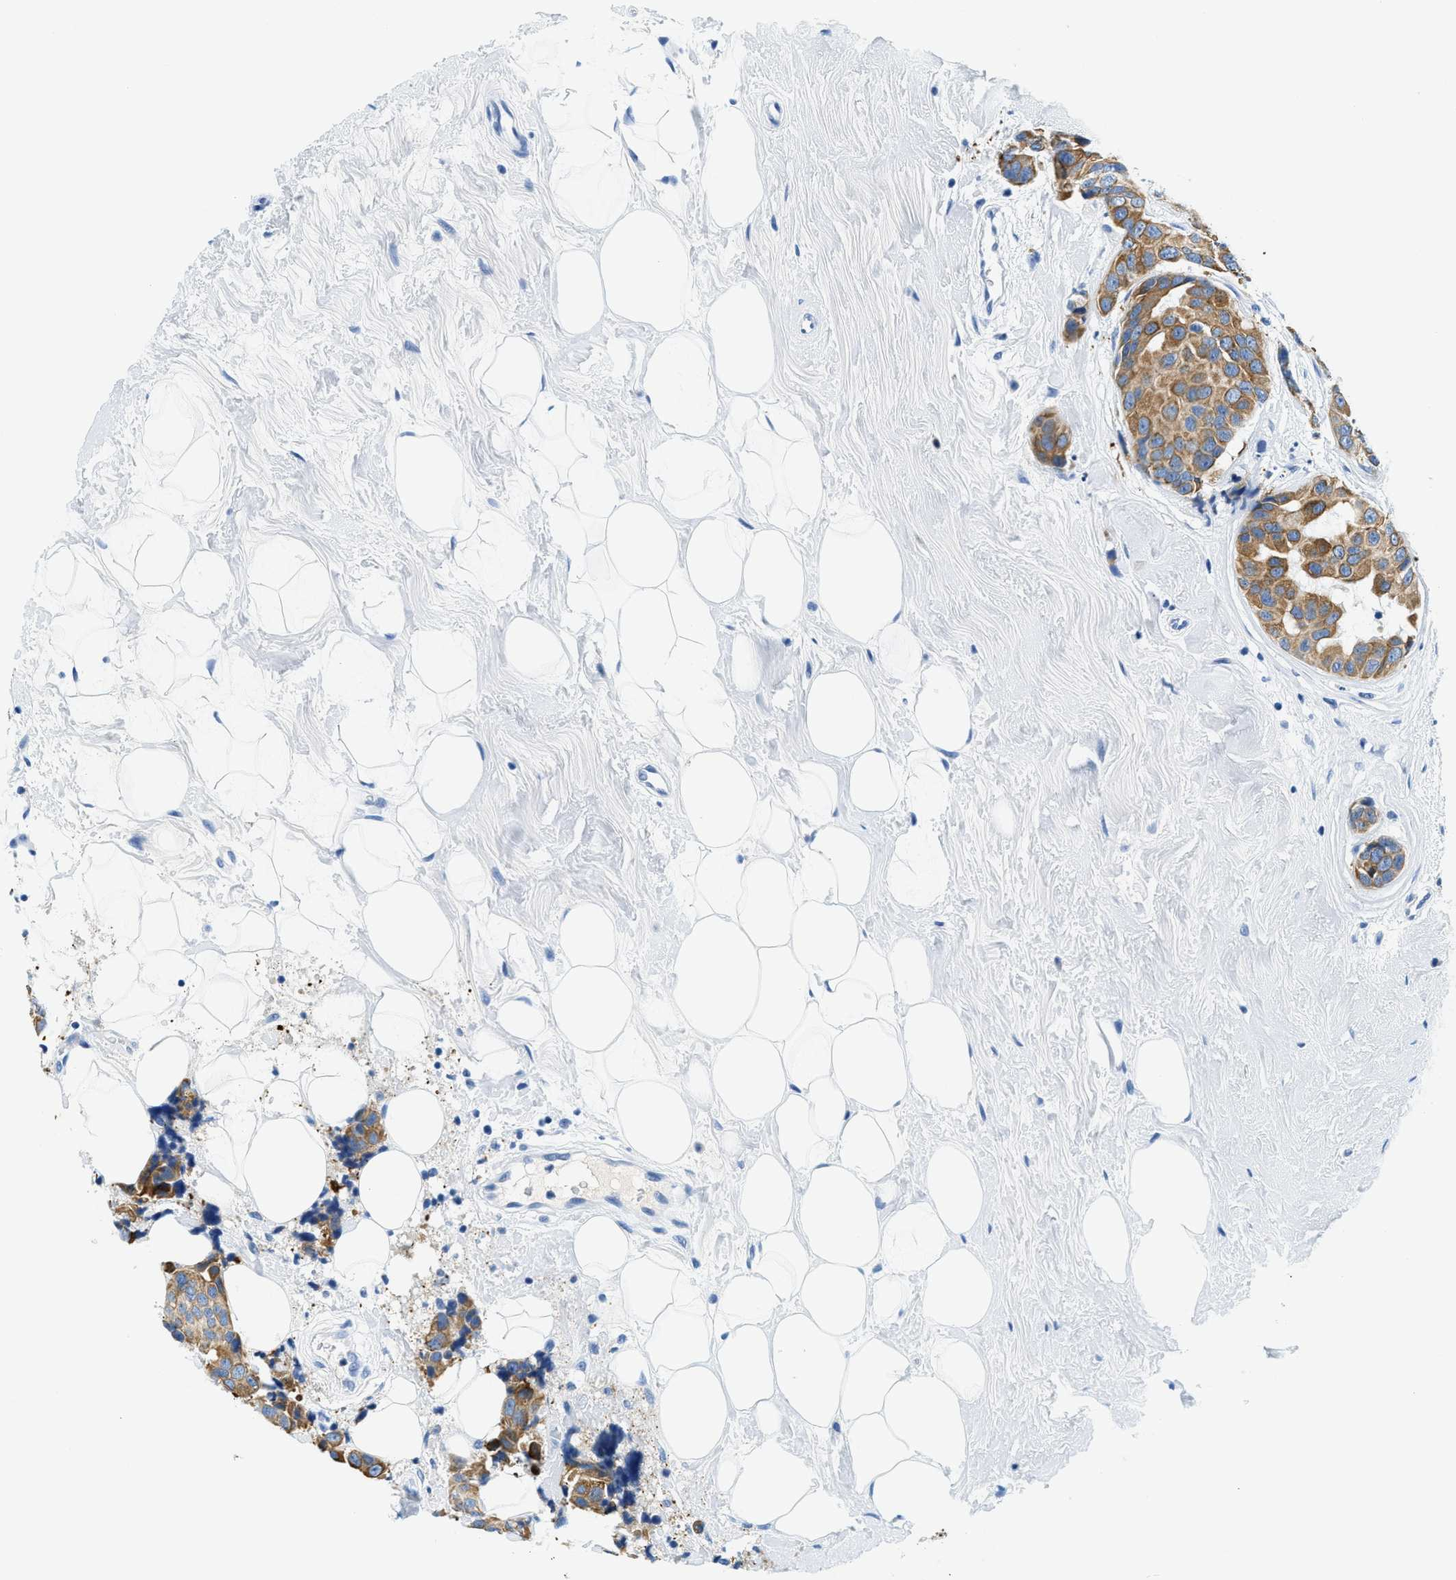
{"staining": {"intensity": "moderate", "quantity": ">75%", "location": "cytoplasmic/membranous"}, "tissue": "breast cancer", "cell_type": "Tumor cells", "image_type": "cancer", "snomed": [{"axis": "morphology", "description": "Normal tissue, NOS"}, {"axis": "morphology", "description": "Duct carcinoma"}, {"axis": "topography", "description": "Breast"}], "caption": "Breast cancer (infiltrating ductal carcinoma) stained for a protein (brown) exhibits moderate cytoplasmic/membranous positive positivity in about >75% of tumor cells.", "gene": "STXBP2", "patient": {"sex": "female", "age": 39}}